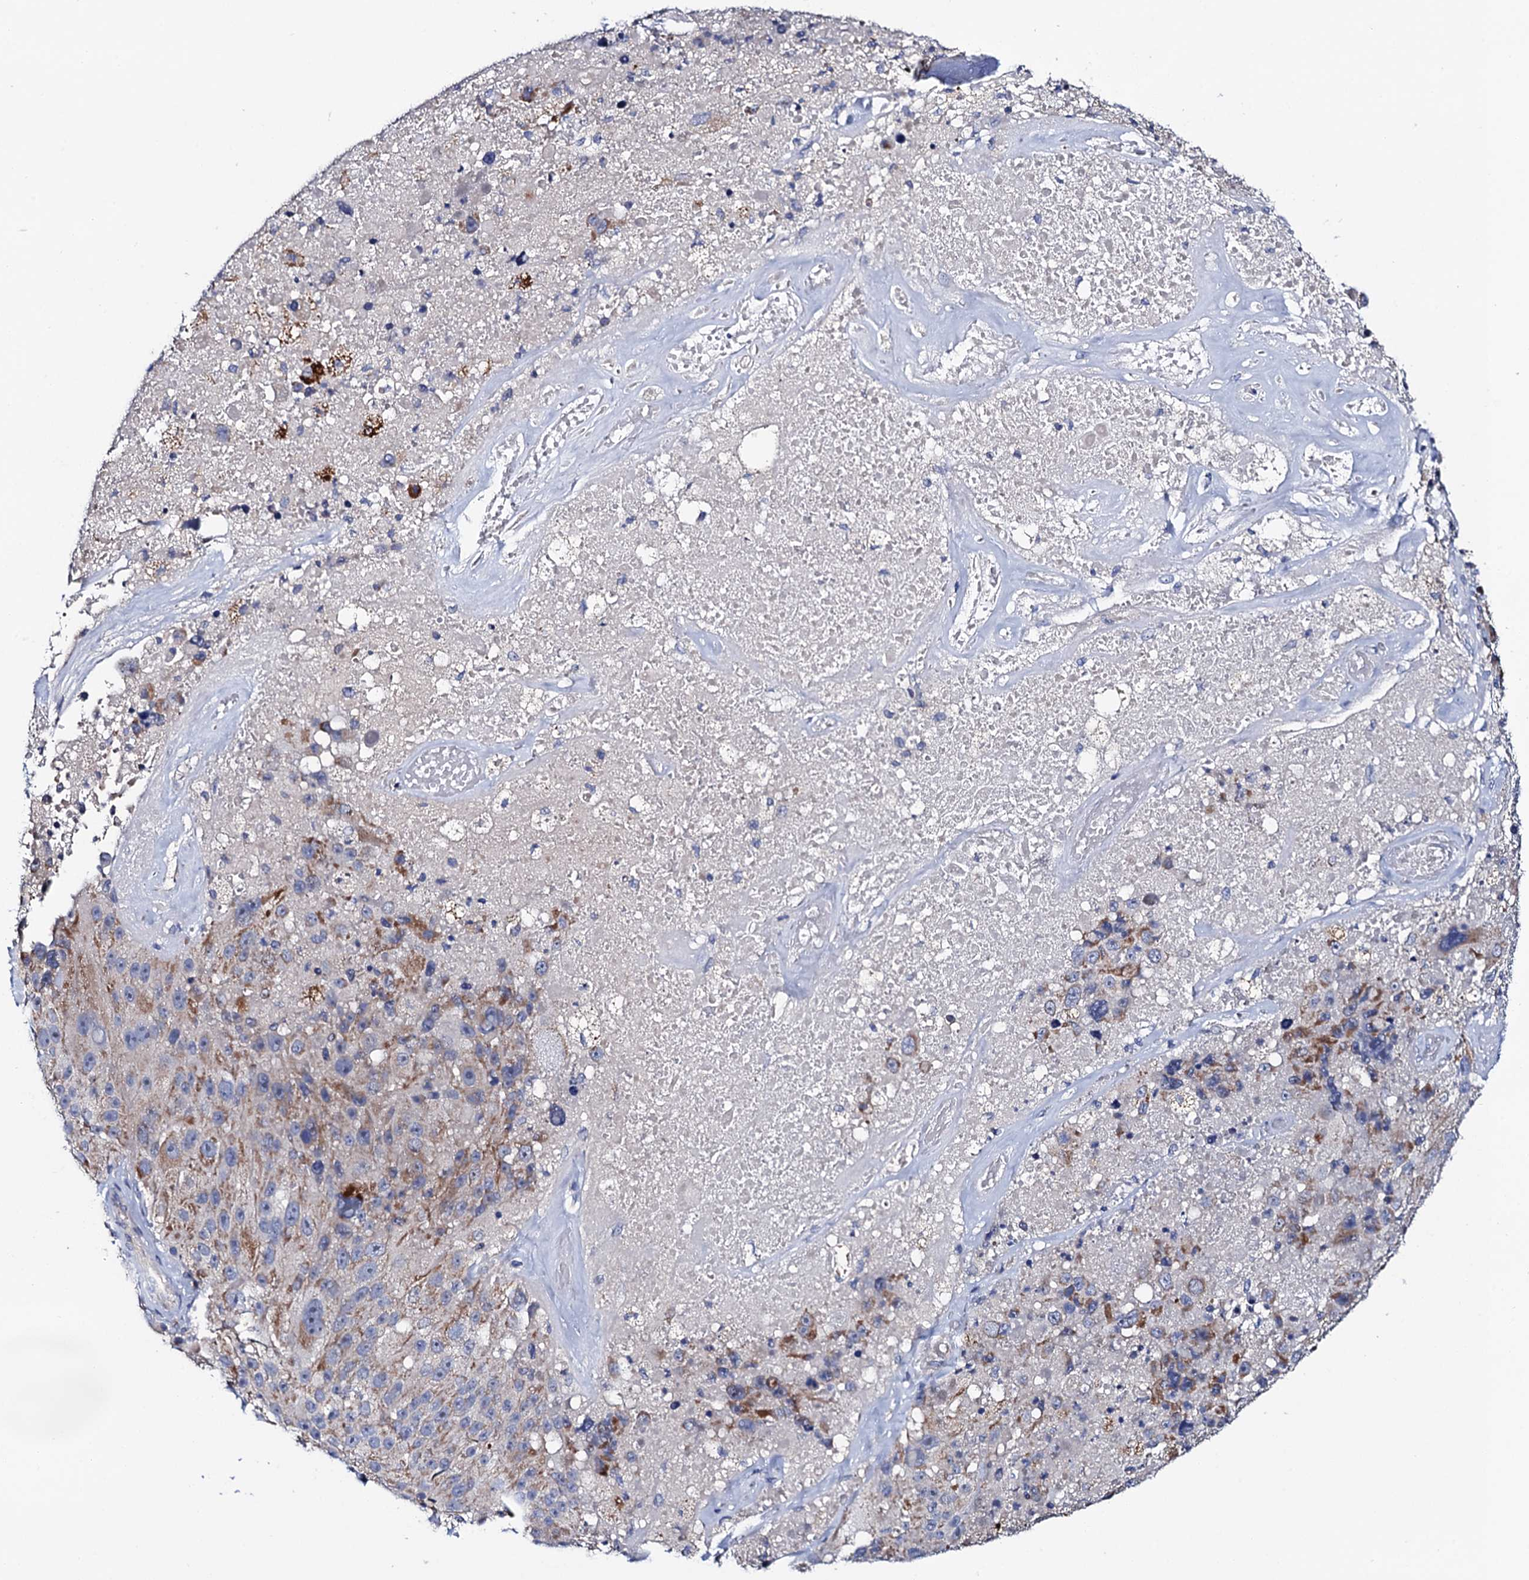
{"staining": {"intensity": "moderate", "quantity": "<25%", "location": "cytoplasmic/membranous"}, "tissue": "melanoma", "cell_type": "Tumor cells", "image_type": "cancer", "snomed": [{"axis": "morphology", "description": "Malignant melanoma, Metastatic site"}, {"axis": "topography", "description": "Lymph node"}], "caption": "The micrograph exhibits a brown stain indicating the presence of a protein in the cytoplasmic/membranous of tumor cells in malignant melanoma (metastatic site).", "gene": "MRPL48", "patient": {"sex": "male", "age": 62}}